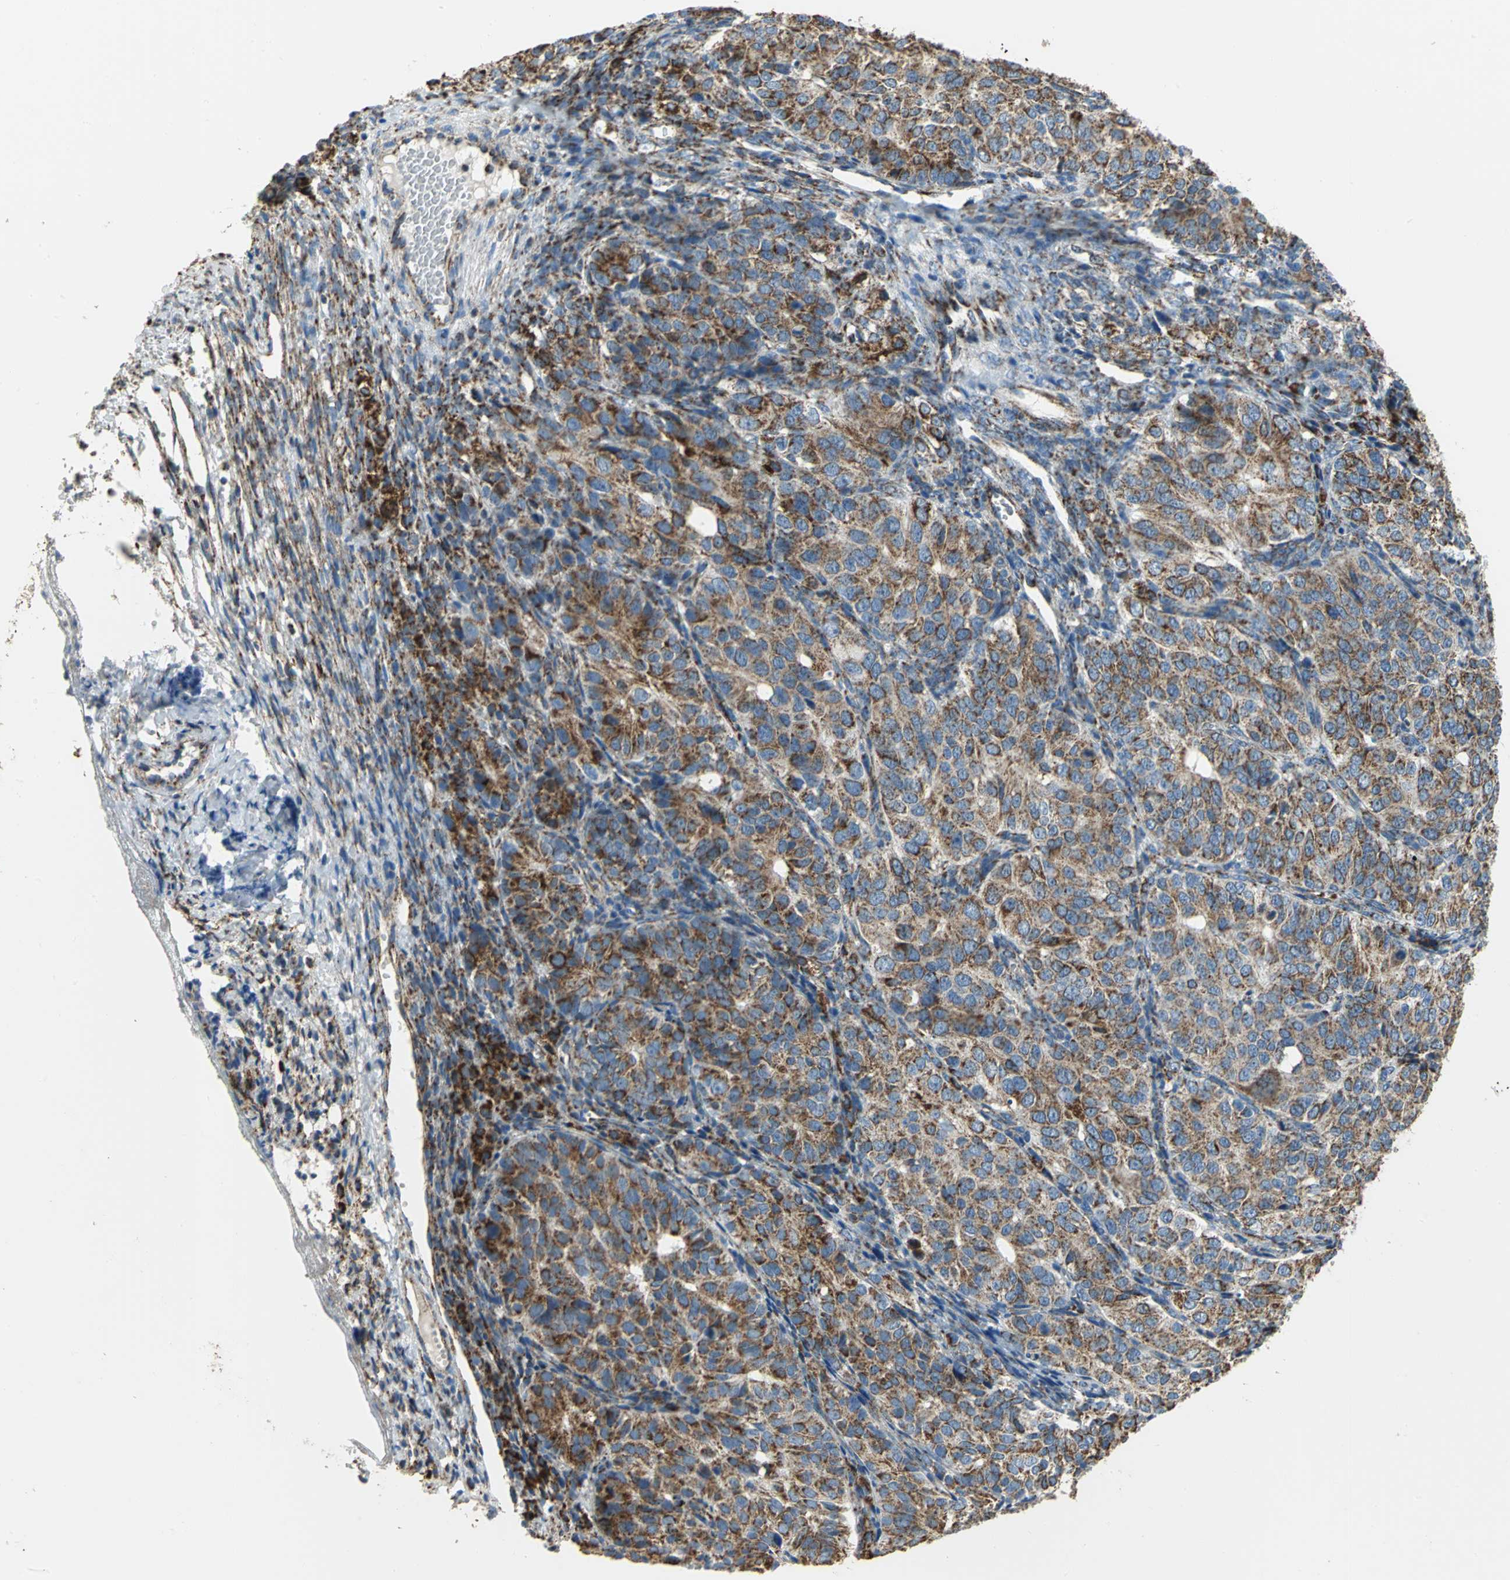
{"staining": {"intensity": "moderate", "quantity": ">75%", "location": "cytoplasmic/membranous"}, "tissue": "ovarian cancer", "cell_type": "Tumor cells", "image_type": "cancer", "snomed": [{"axis": "morphology", "description": "Carcinoma, endometroid"}, {"axis": "topography", "description": "Ovary"}], "caption": "Protein positivity by immunohistochemistry (IHC) exhibits moderate cytoplasmic/membranous positivity in approximately >75% of tumor cells in ovarian cancer.", "gene": "NTRK1", "patient": {"sex": "female", "age": 51}}